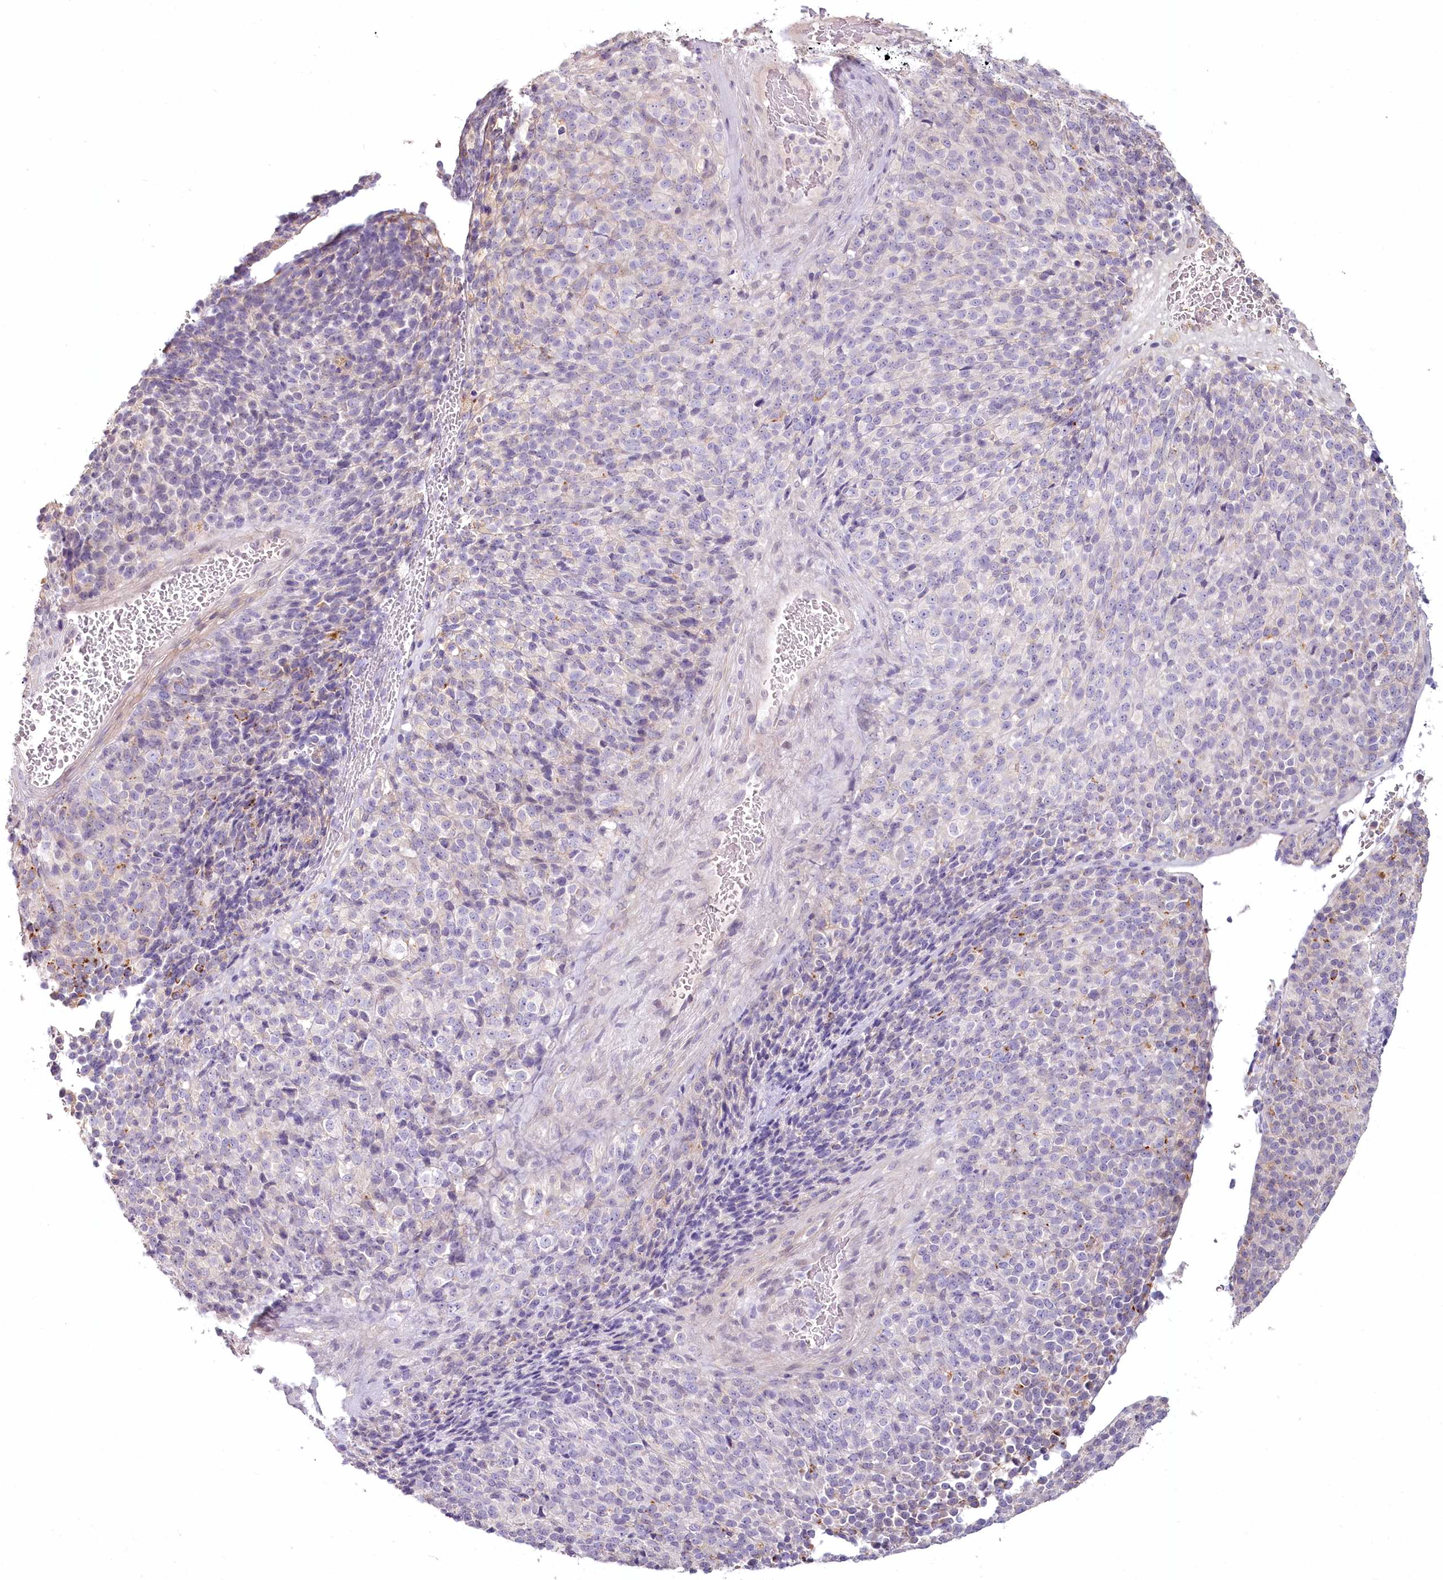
{"staining": {"intensity": "negative", "quantity": "none", "location": "none"}, "tissue": "melanoma", "cell_type": "Tumor cells", "image_type": "cancer", "snomed": [{"axis": "morphology", "description": "Malignant melanoma, Metastatic site"}, {"axis": "topography", "description": "Brain"}], "caption": "This is an immunohistochemistry photomicrograph of malignant melanoma (metastatic site). There is no positivity in tumor cells.", "gene": "USP11", "patient": {"sex": "female", "age": 56}}